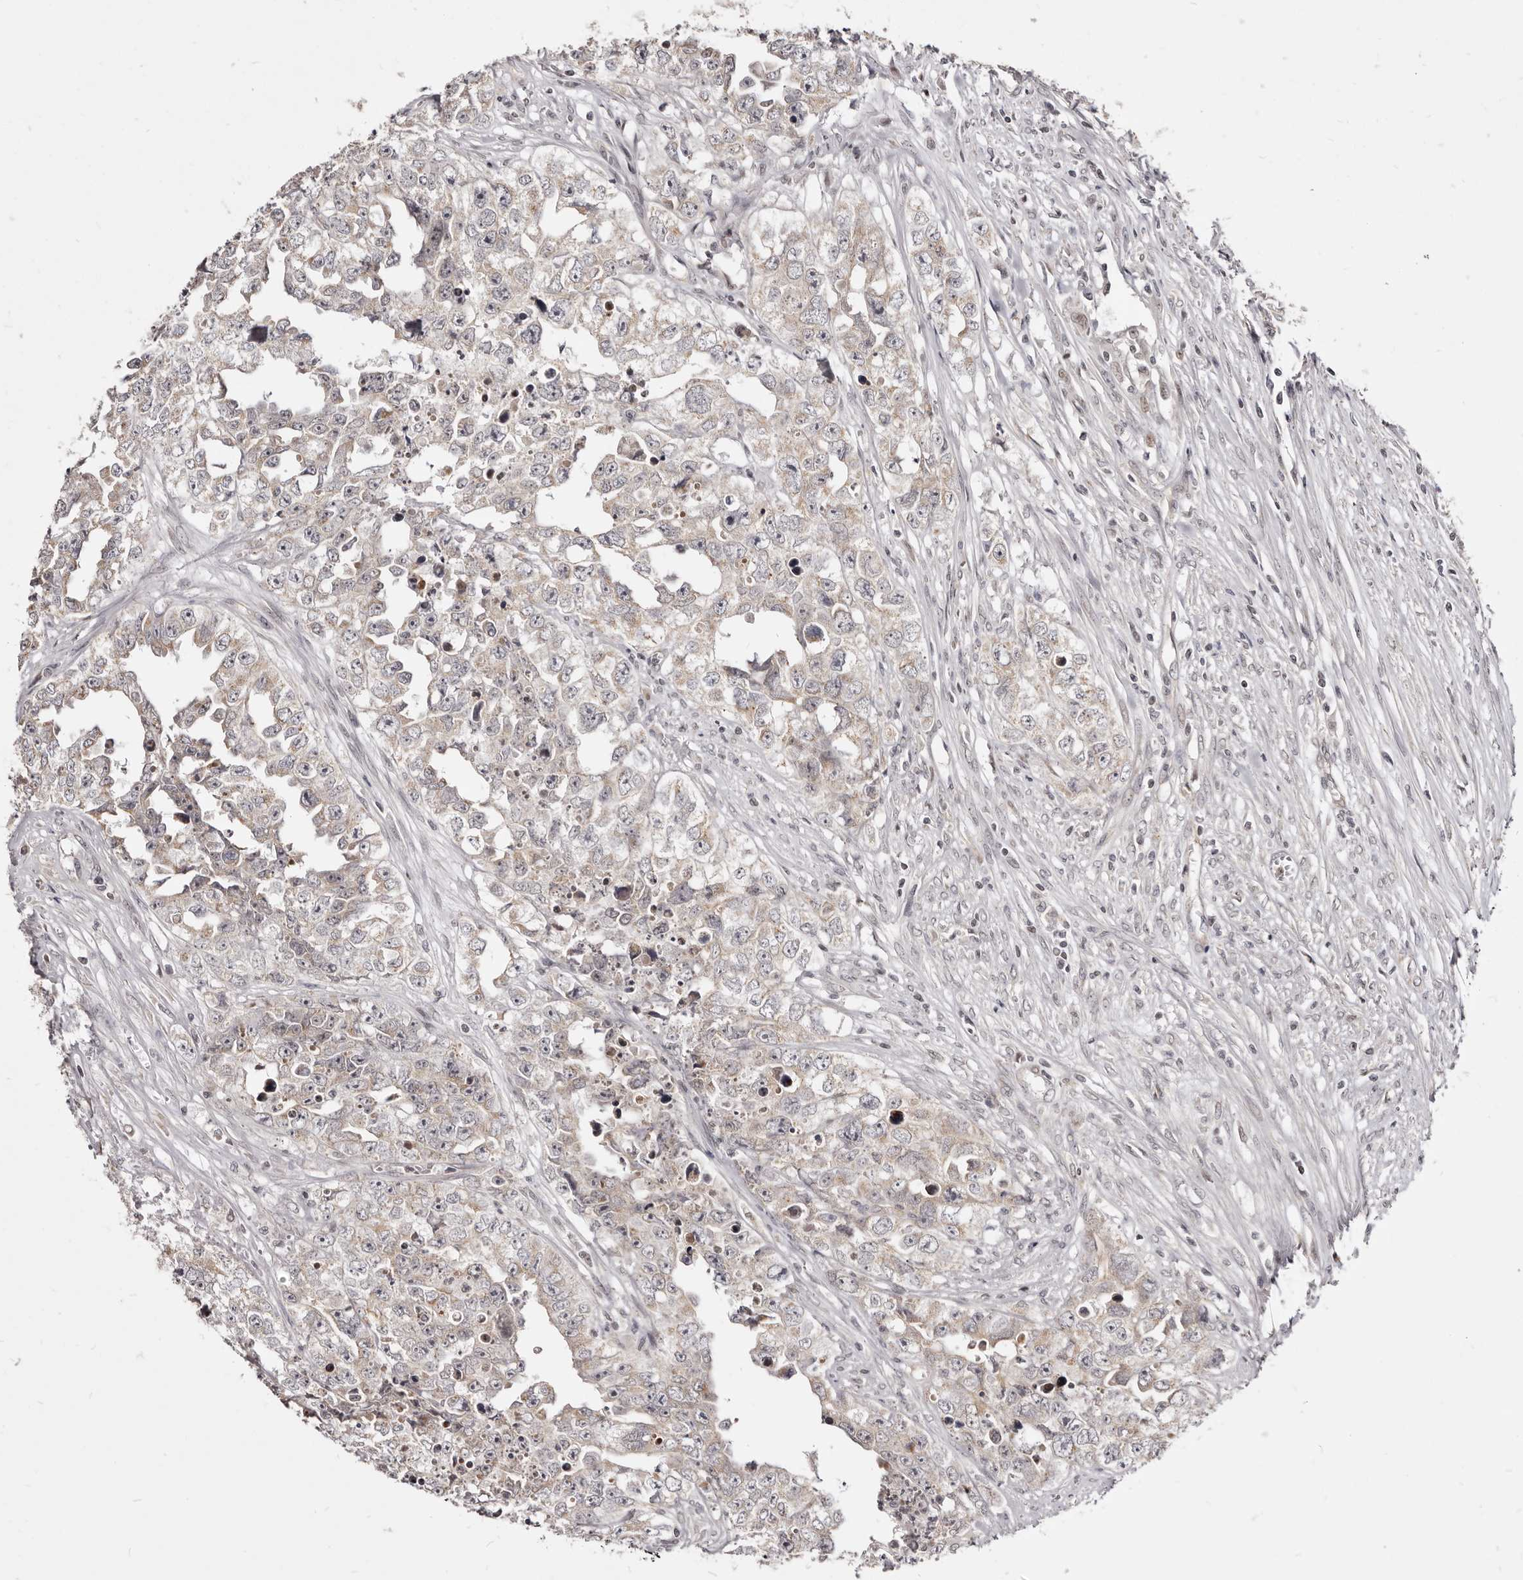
{"staining": {"intensity": "negative", "quantity": "none", "location": "none"}, "tissue": "testis cancer", "cell_type": "Tumor cells", "image_type": "cancer", "snomed": [{"axis": "morphology", "description": "Seminoma, NOS"}, {"axis": "morphology", "description": "Carcinoma, Embryonal, NOS"}, {"axis": "topography", "description": "Testis"}], "caption": "The IHC micrograph has no significant expression in tumor cells of embryonal carcinoma (testis) tissue.", "gene": "THUMPD1", "patient": {"sex": "male", "age": 43}}